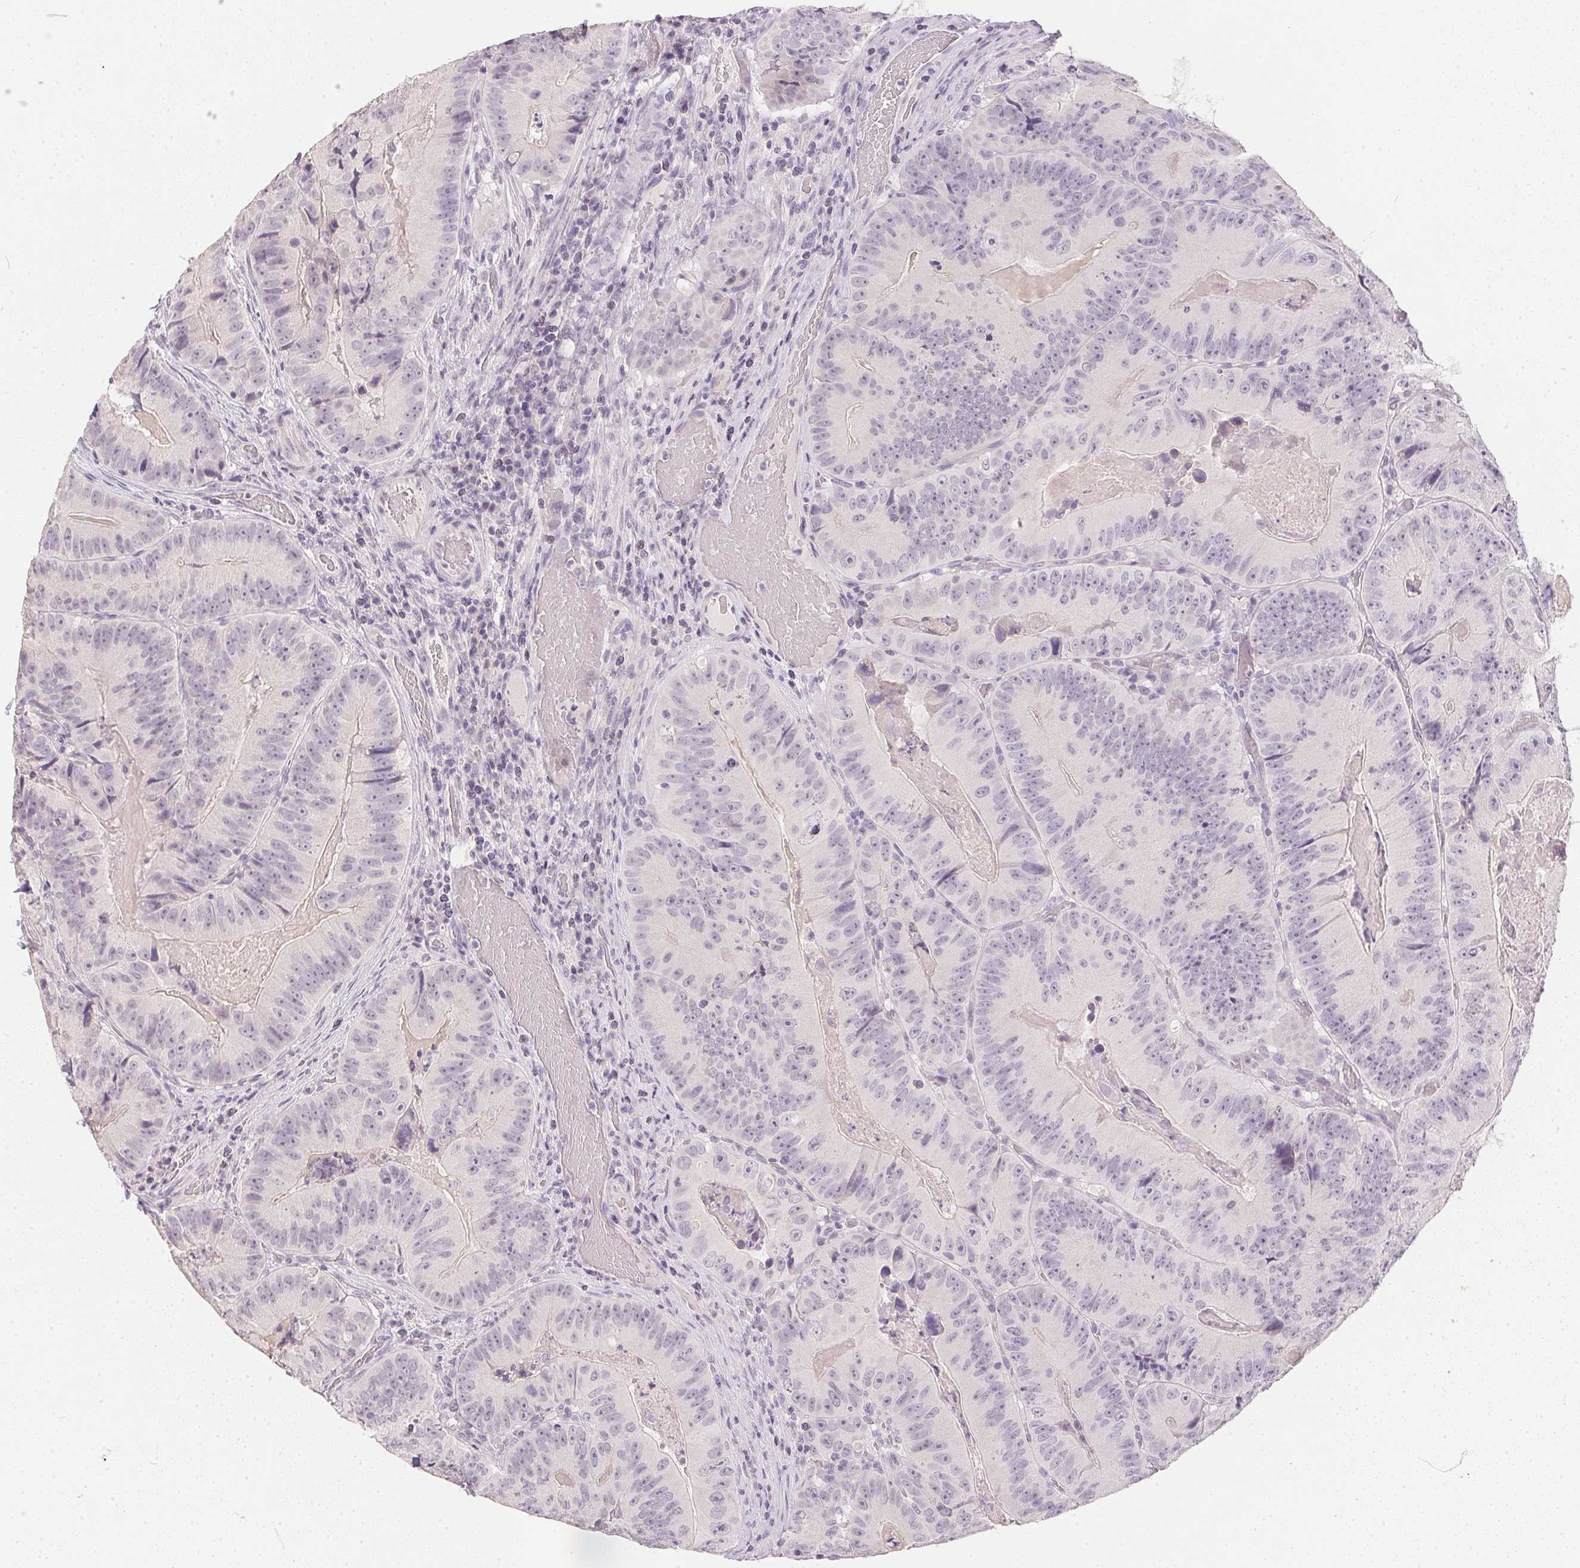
{"staining": {"intensity": "negative", "quantity": "none", "location": "none"}, "tissue": "colorectal cancer", "cell_type": "Tumor cells", "image_type": "cancer", "snomed": [{"axis": "morphology", "description": "Adenocarcinoma, NOS"}, {"axis": "topography", "description": "Colon"}], "caption": "IHC of human adenocarcinoma (colorectal) demonstrates no expression in tumor cells.", "gene": "PPY", "patient": {"sex": "female", "age": 86}}